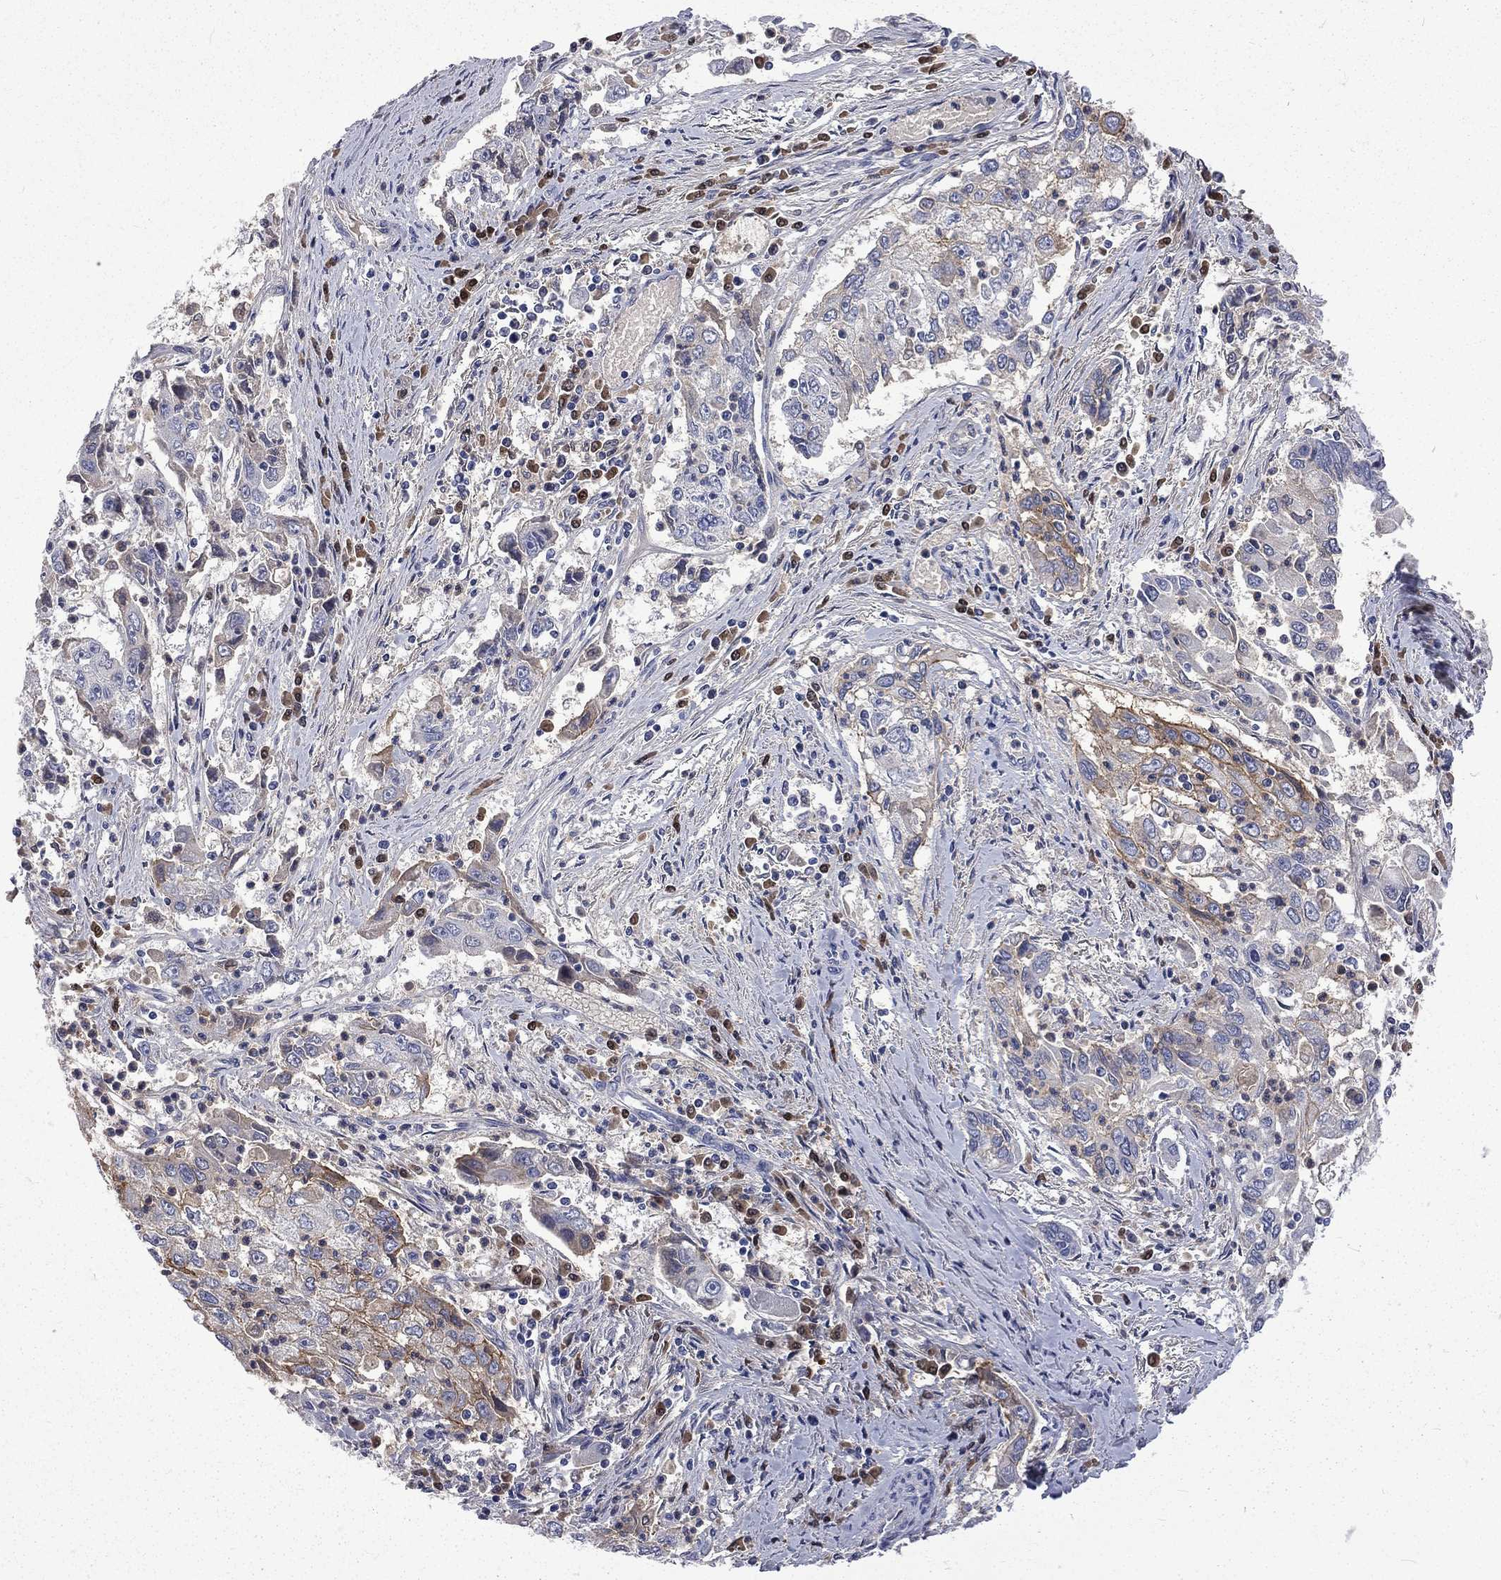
{"staining": {"intensity": "moderate", "quantity": "<25%", "location": "cytoplasmic/membranous"}, "tissue": "cervical cancer", "cell_type": "Tumor cells", "image_type": "cancer", "snomed": [{"axis": "morphology", "description": "Squamous cell carcinoma, NOS"}, {"axis": "topography", "description": "Cervix"}], "caption": "A photomicrograph showing moderate cytoplasmic/membranous positivity in about <25% of tumor cells in cervical squamous cell carcinoma, as visualized by brown immunohistochemical staining.", "gene": "CA12", "patient": {"sex": "female", "age": 36}}